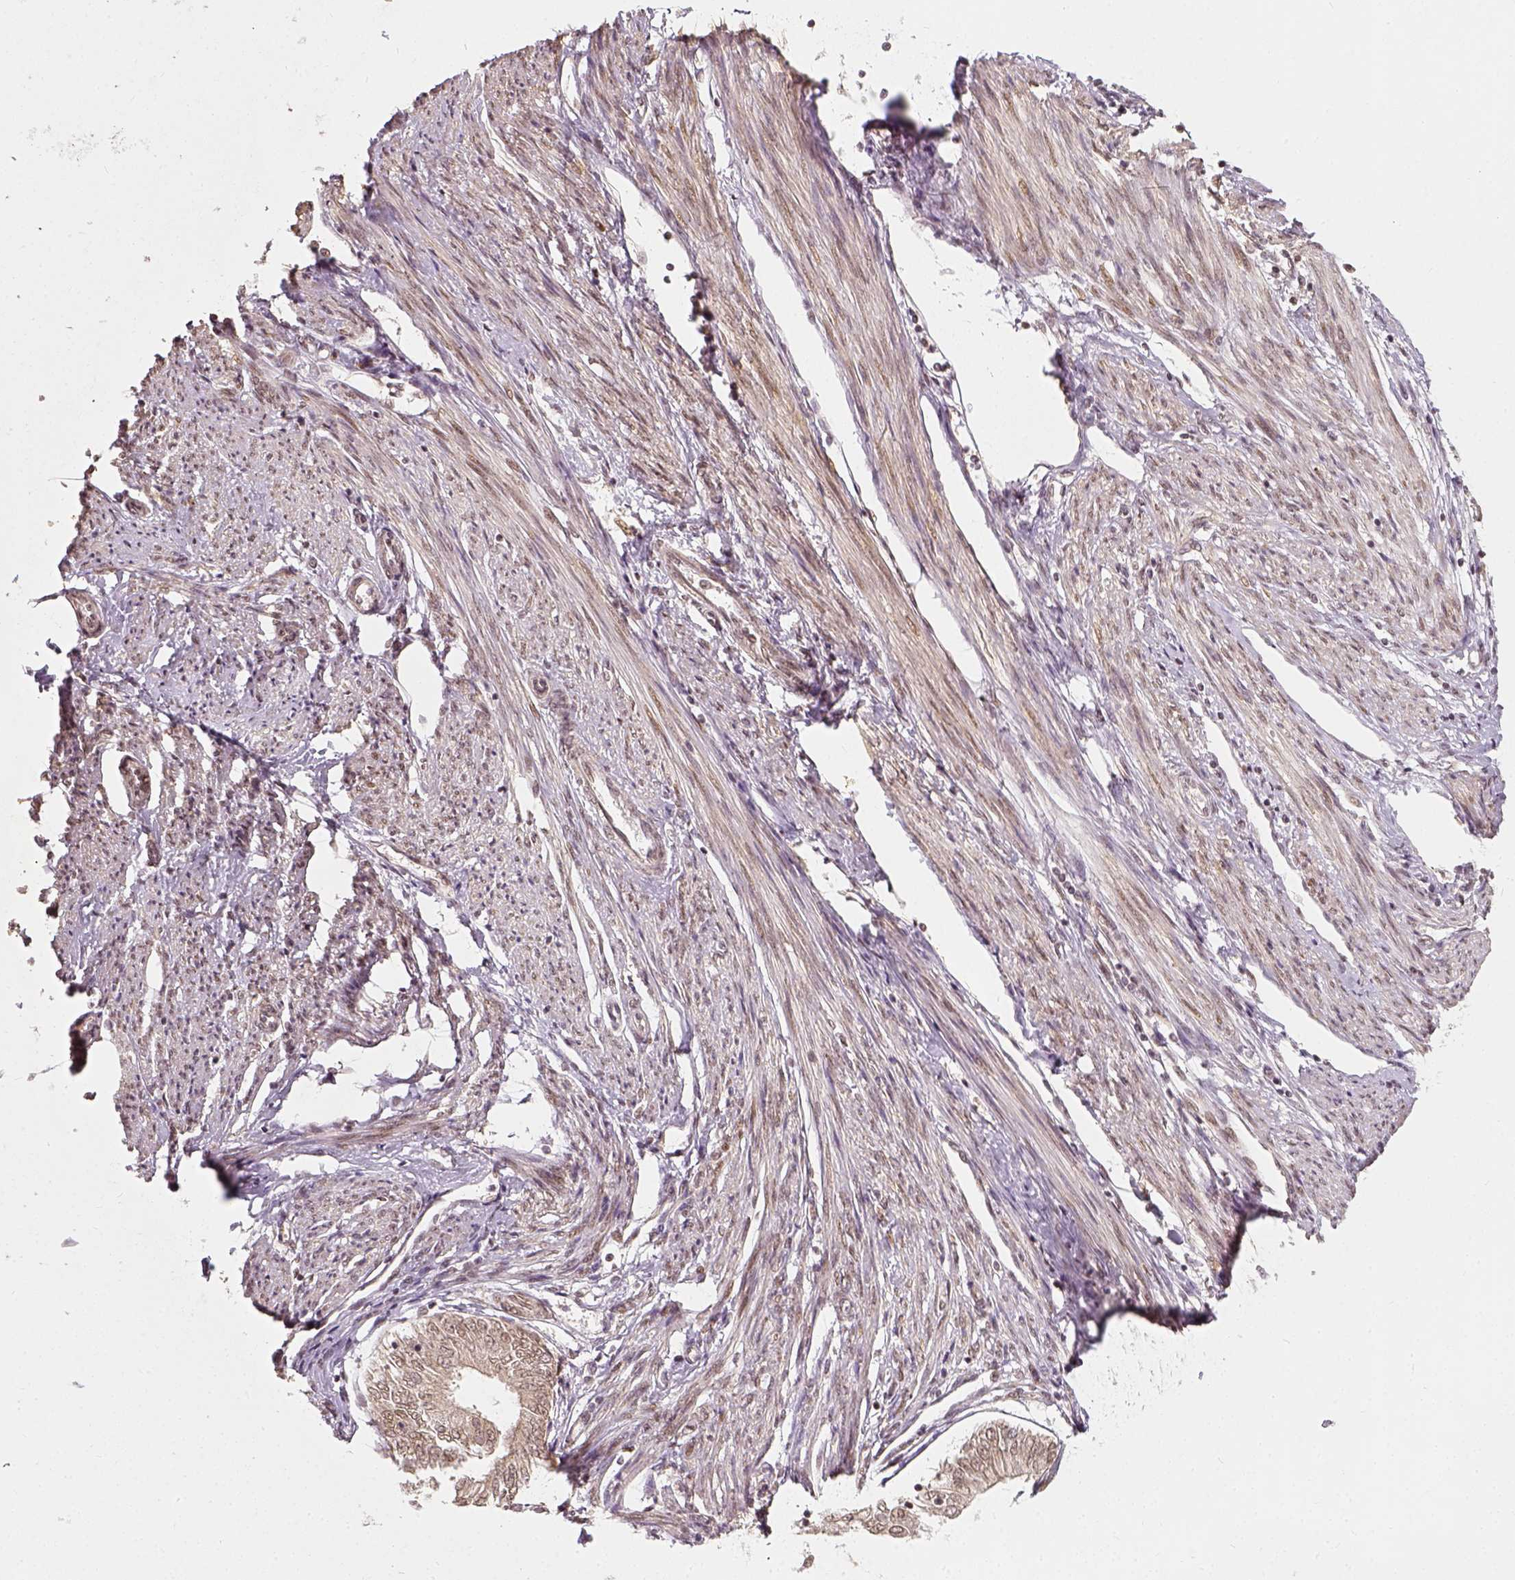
{"staining": {"intensity": "weak", "quantity": ">75%", "location": "nuclear"}, "tissue": "endometrial cancer", "cell_type": "Tumor cells", "image_type": "cancer", "snomed": [{"axis": "morphology", "description": "Adenocarcinoma, NOS"}, {"axis": "topography", "description": "Endometrium"}], "caption": "High-power microscopy captured an immunohistochemistry image of endometrial cancer (adenocarcinoma), revealing weak nuclear expression in about >75% of tumor cells.", "gene": "ZMAT3", "patient": {"sex": "female", "age": 68}}